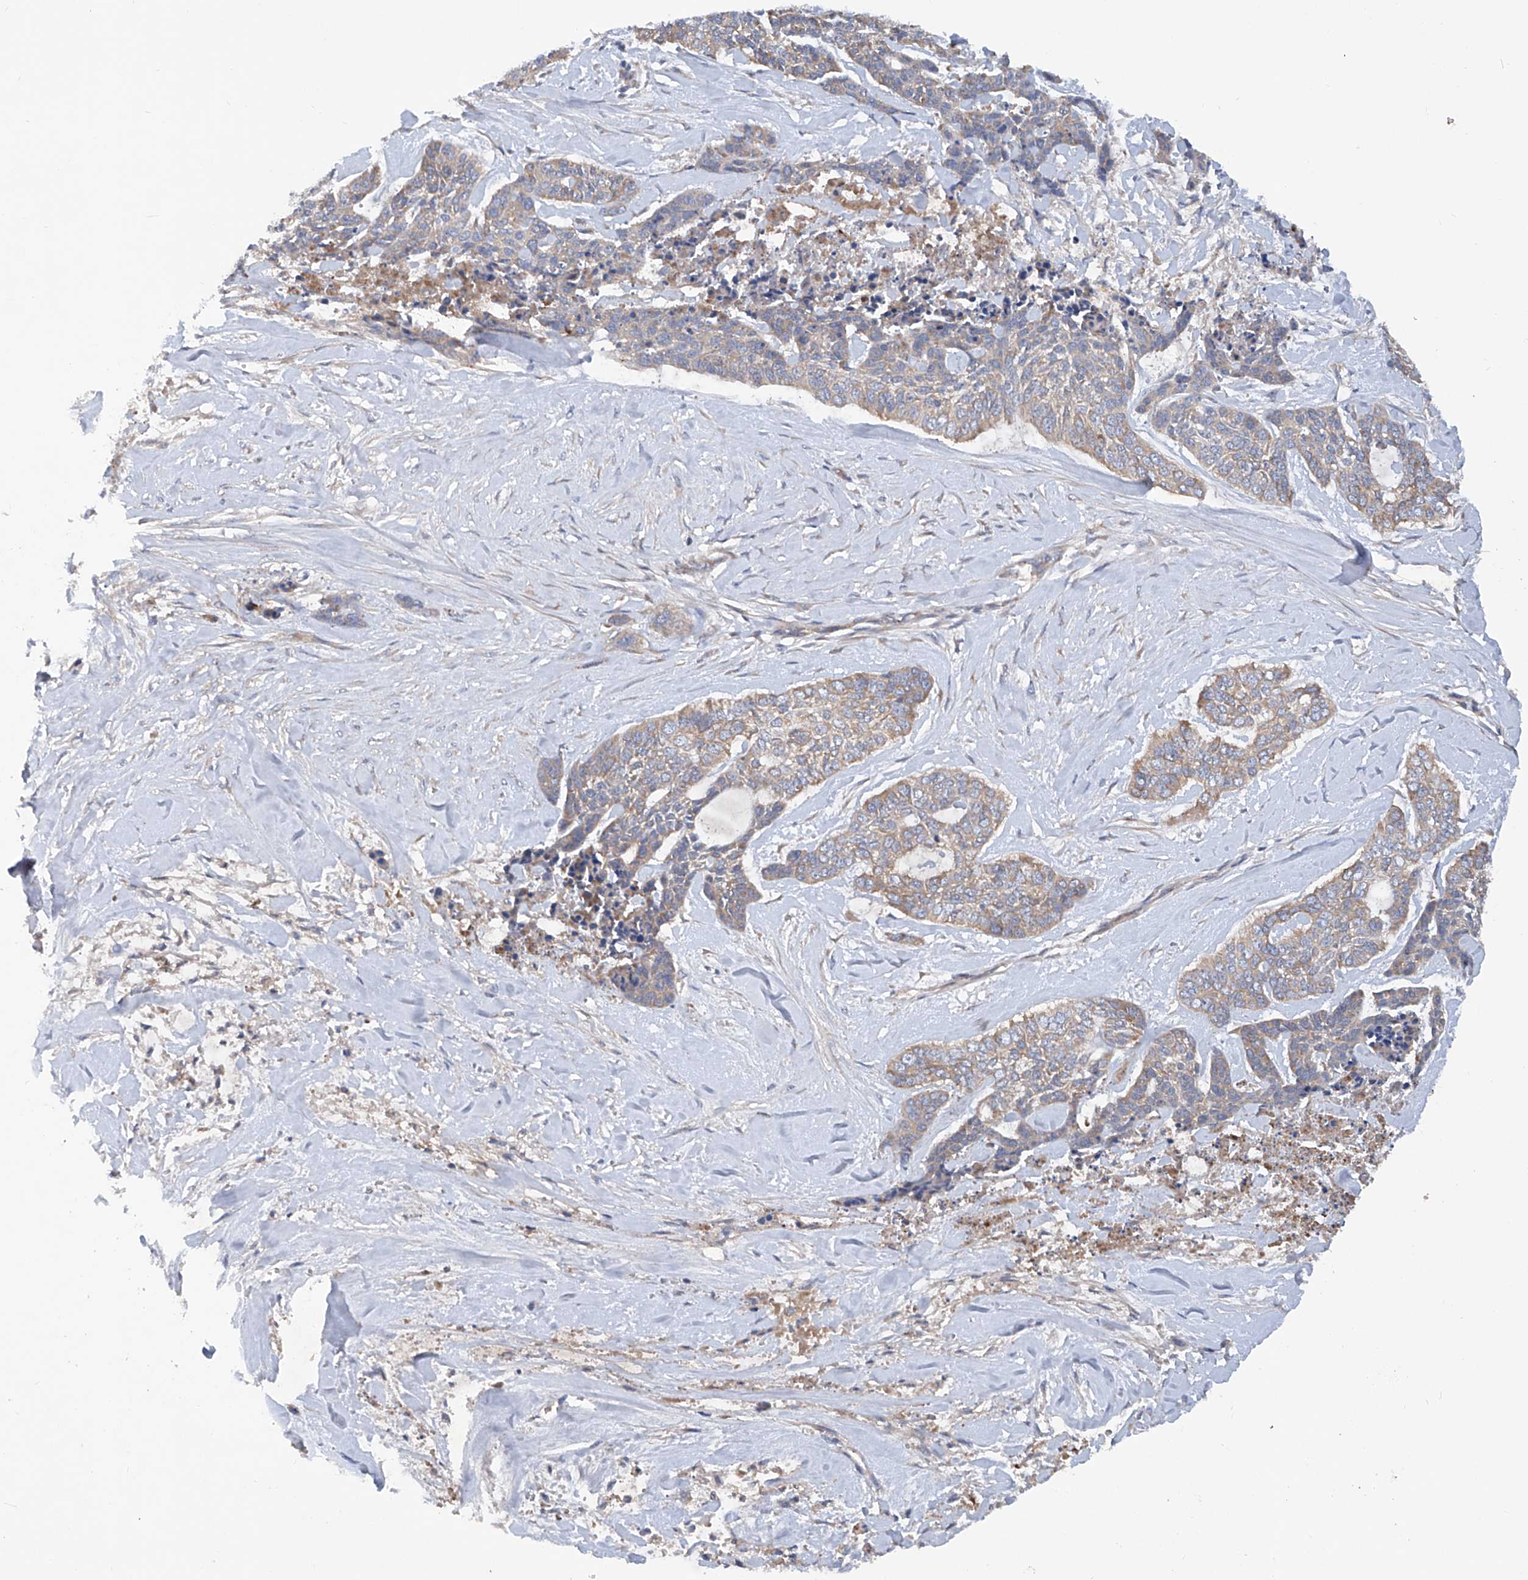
{"staining": {"intensity": "weak", "quantity": "25%-75%", "location": "cytoplasmic/membranous"}, "tissue": "skin cancer", "cell_type": "Tumor cells", "image_type": "cancer", "snomed": [{"axis": "morphology", "description": "Basal cell carcinoma"}, {"axis": "topography", "description": "Skin"}], "caption": "Protein expression analysis of skin cancer (basal cell carcinoma) exhibits weak cytoplasmic/membranous staining in approximately 25%-75% of tumor cells.", "gene": "ASCC3", "patient": {"sex": "female", "age": 64}}